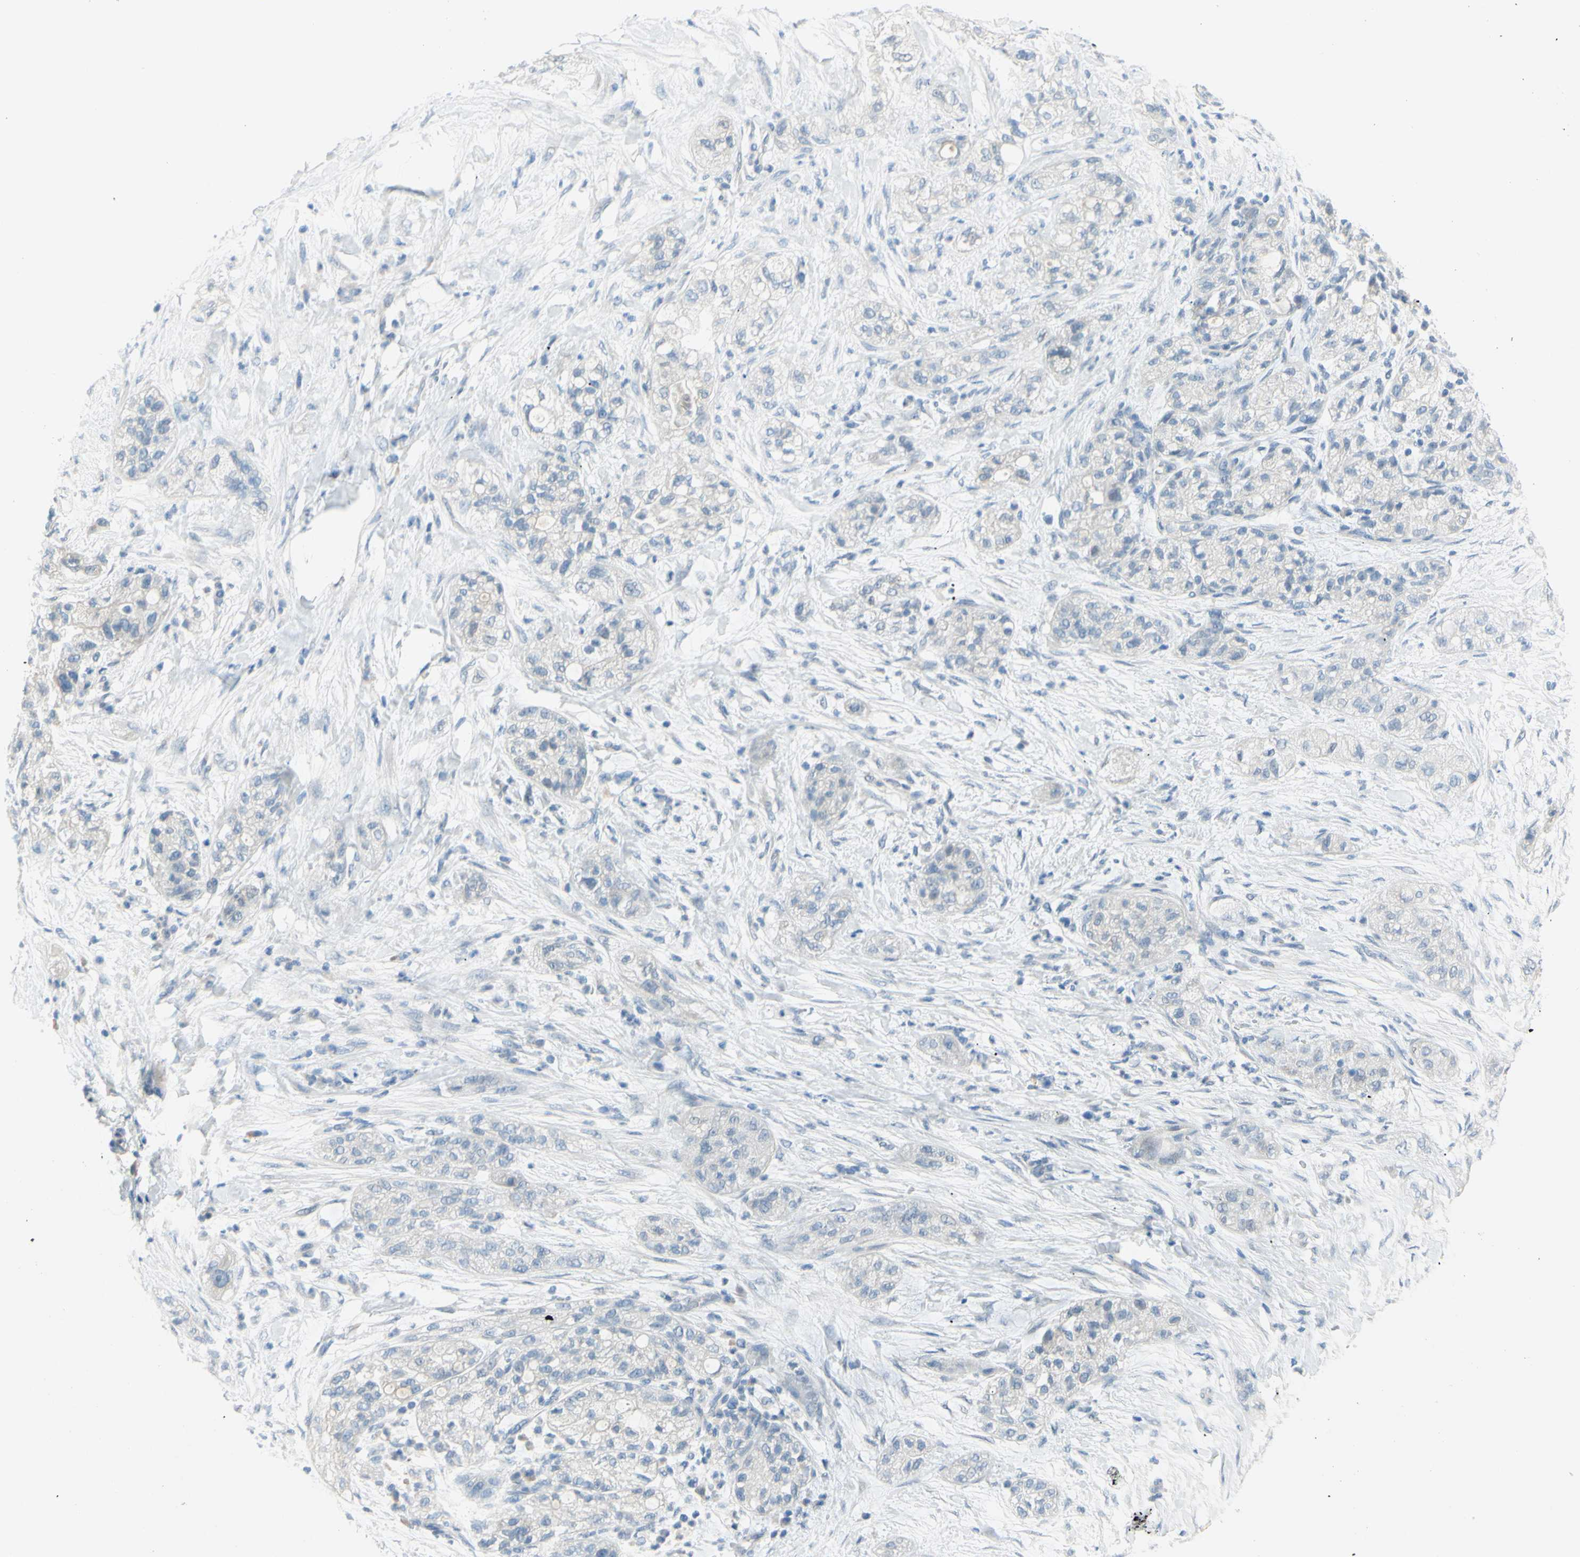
{"staining": {"intensity": "negative", "quantity": "none", "location": "none"}, "tissue": "pancreatic cancer", "cell_type": "Tumor cells", "image_type": "cancer", "snomed": [{"axis": "morphology", "description": "Adenocarcinoma, NOS"}, {"axis": "topography", "description": "Pancreas"}], "caption": "Tumor cells show no significant protein positivity in adenocarcinoma (pancreatic). (Stains: DAB IHC with hematoxylin counter stain, Microscopy: brightfield microscopy at high magnification).", "gene": "DCT", "patient": {"sex": "female", "age": 78}}